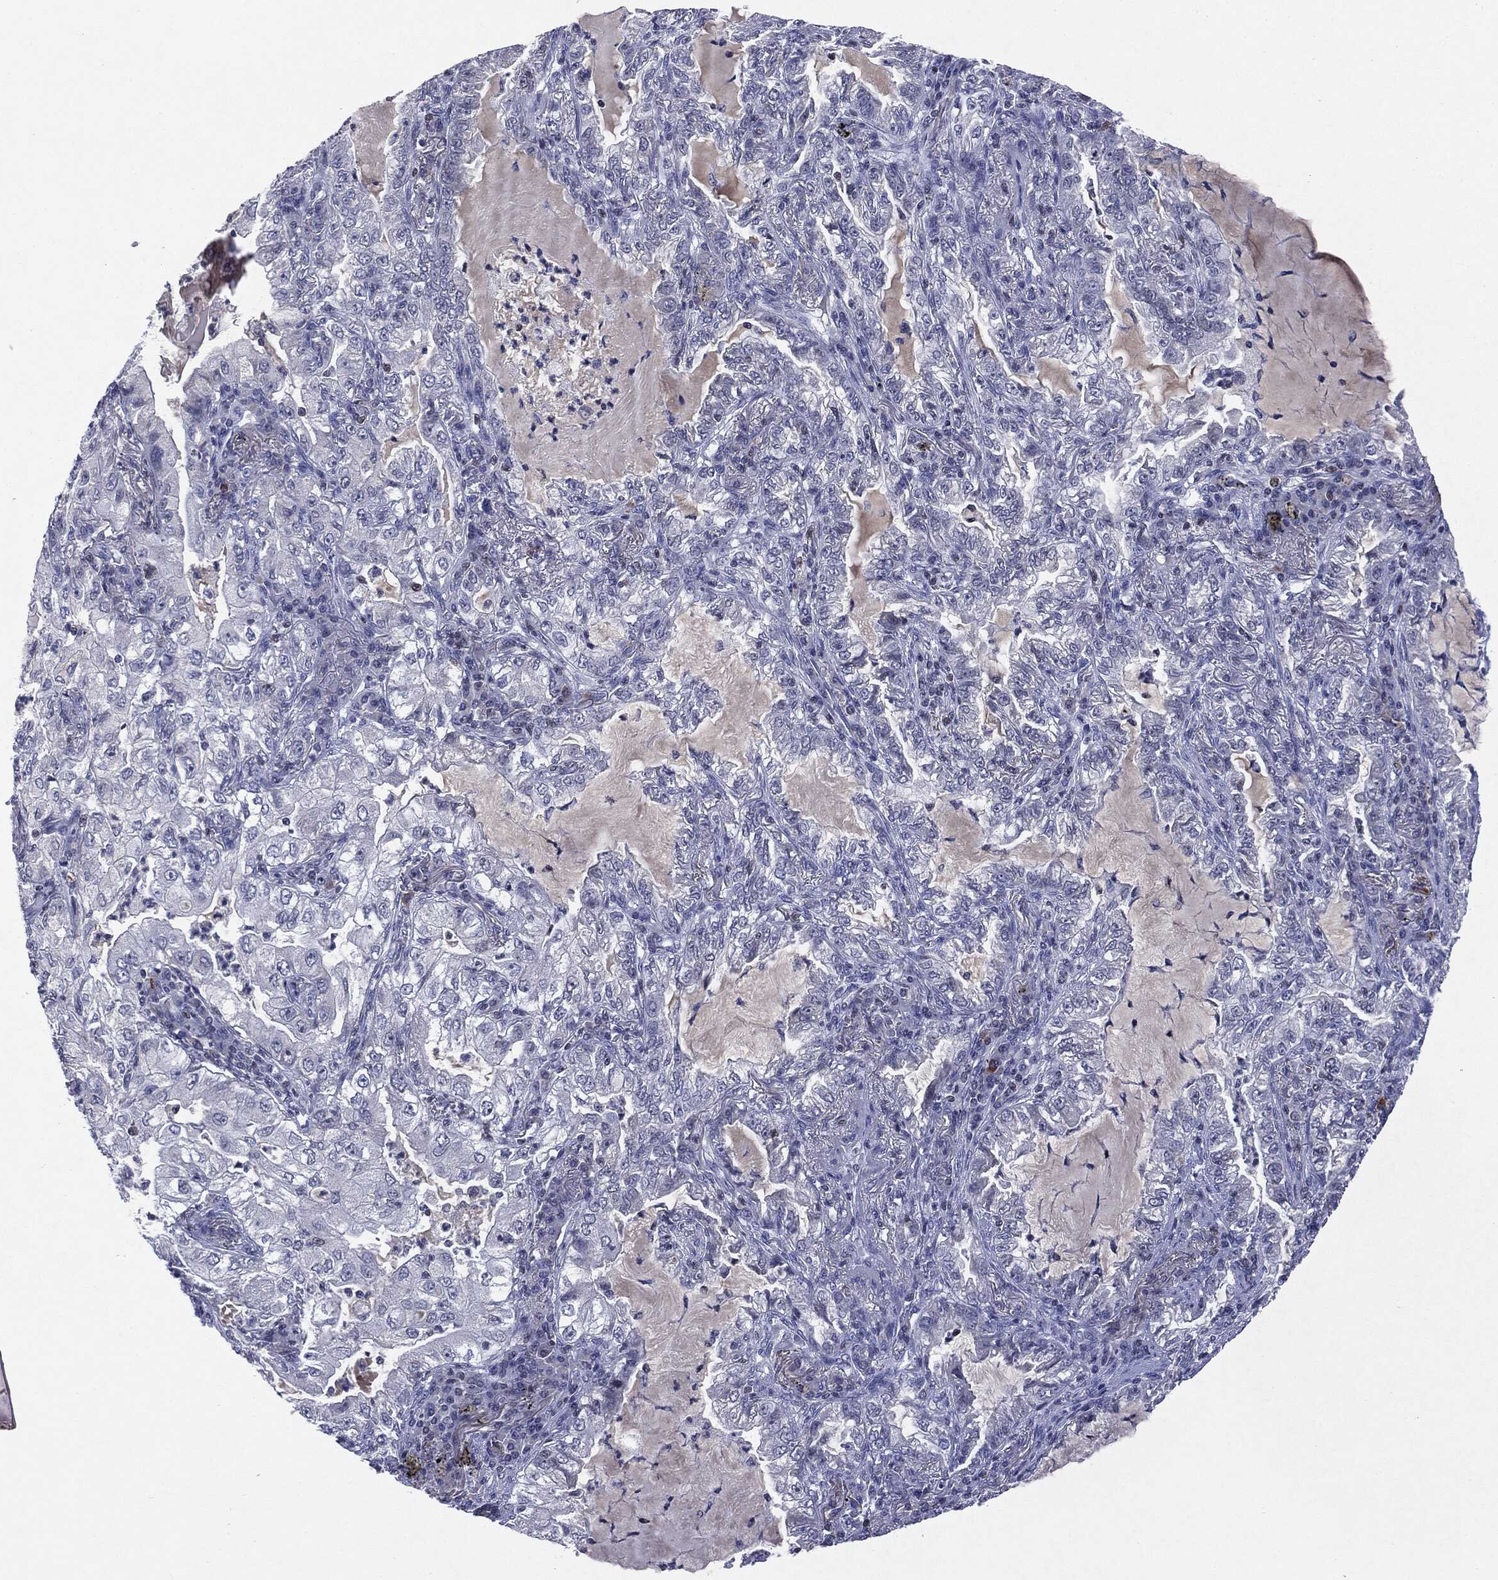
{"staining": {"intensity": "negative", "quantity": "none", "location": "none"}, "tissue": "lung cancer", "cell_type": "Tumor cells", "image_type": "cancer", "snomed": [{"axis": "morphology", "description": "Adenocarcinoma, NOS"}, {"axis": "topography", "description": "Lung"}], "caption": "An immunohistochemistry (IHC) micrograph of lung adenocarcinoma is shown. There is no staining in tumor cells of lung adenocarcinoma.", "gene": "KIF2C", "patient": {"sex": "female", "age": 73}}